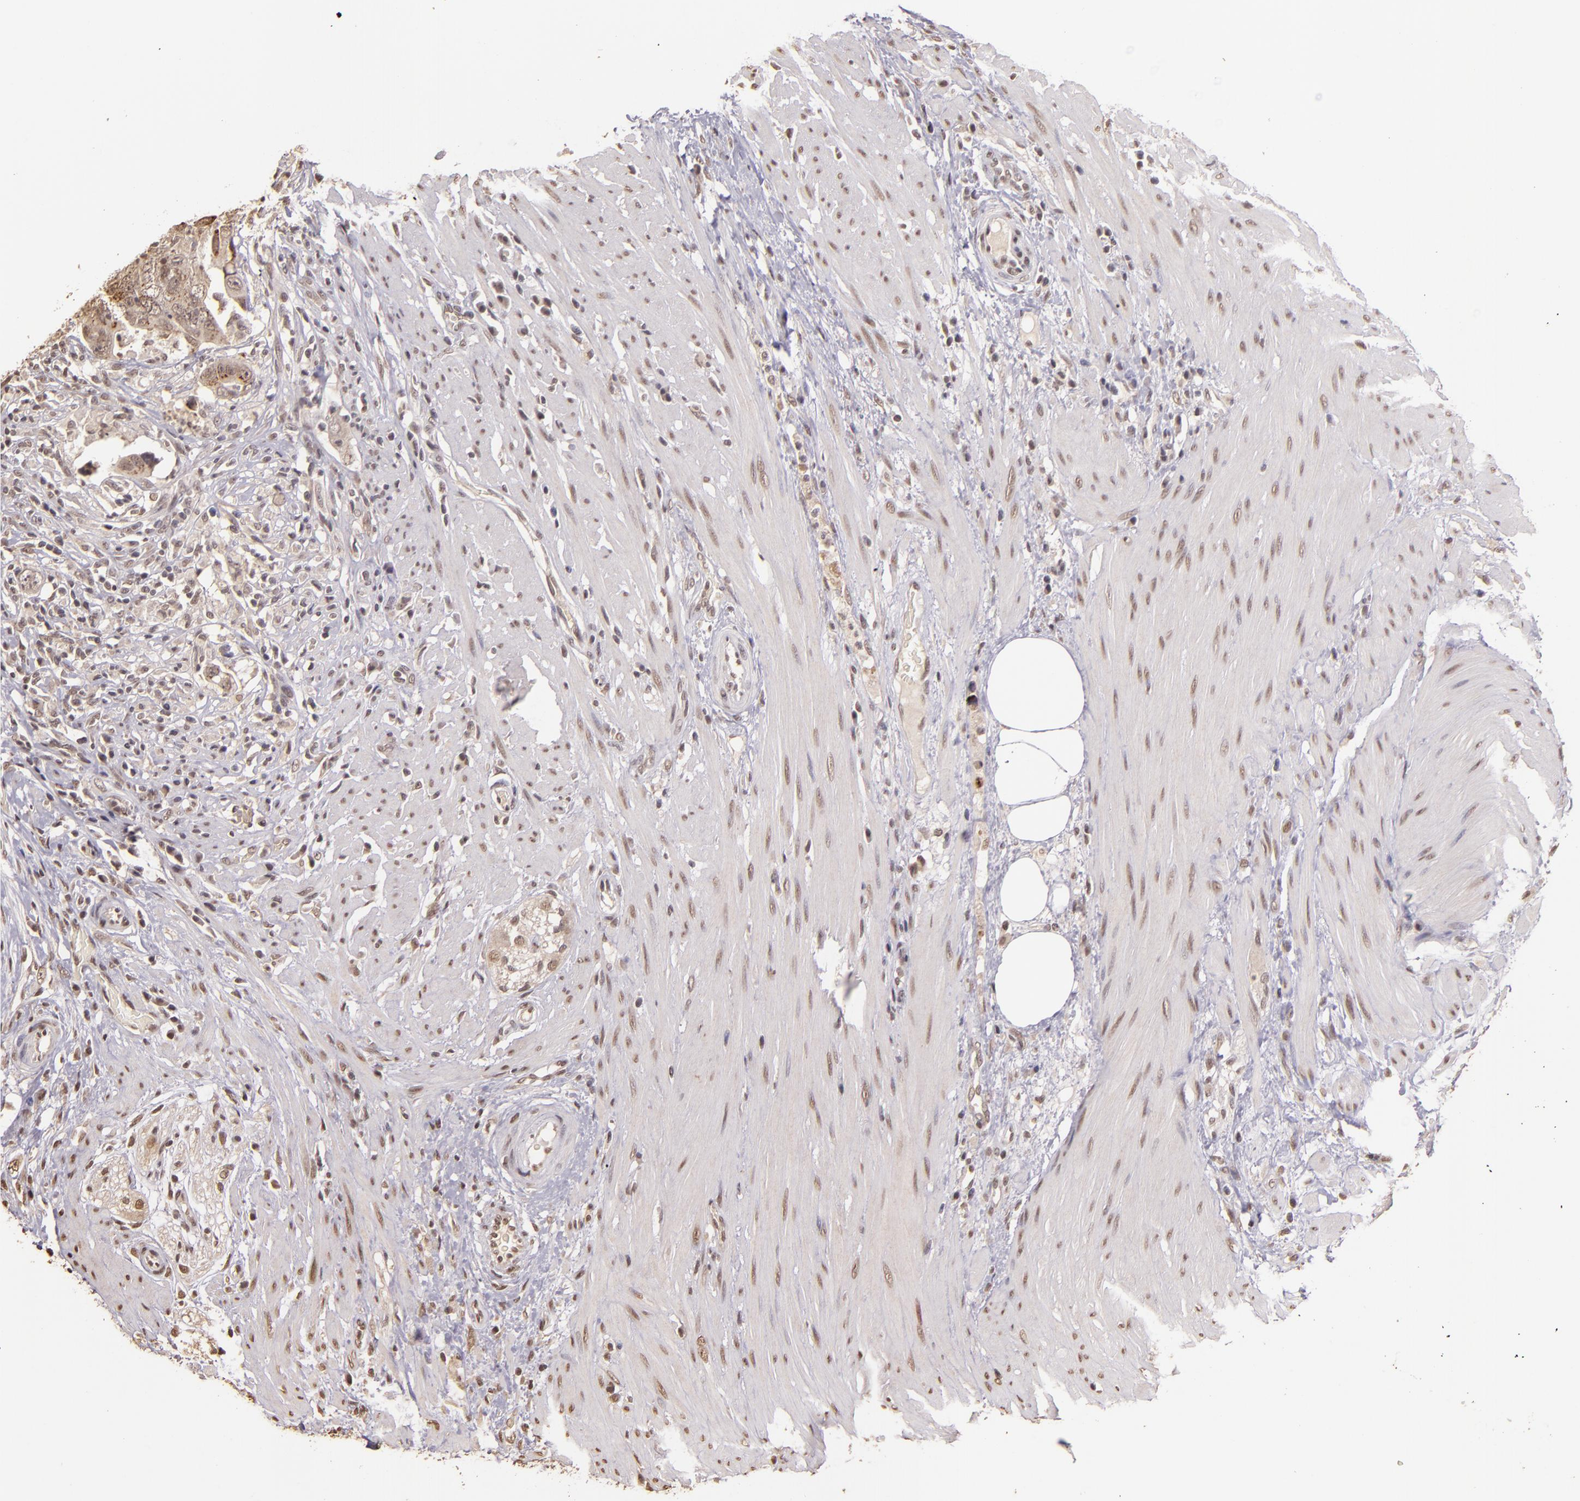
{"staining": {"intensity": "moderate", "quantity": ">75%", "location": "cytoplasmic/membranous,nuclear"}, "tissue": "colorectal cancer", "cell_type": "Tumor cells", "image_type": "cancer", "snomed": [{"axis": "morphology", "description": "Adenocarcinoma, NOS"}, {"axis": "topography", "description": "Rectum"}], "caption": "The image reveals immunohistochemical staining of colorectal cancer (adenocarcinoma). There is moderate cytoplasmic/membranous and nuclear positivity is seen in about >75% of tumor cells.", "gene": "CUL1", "patient": {"sex": "male", "age": 53}}